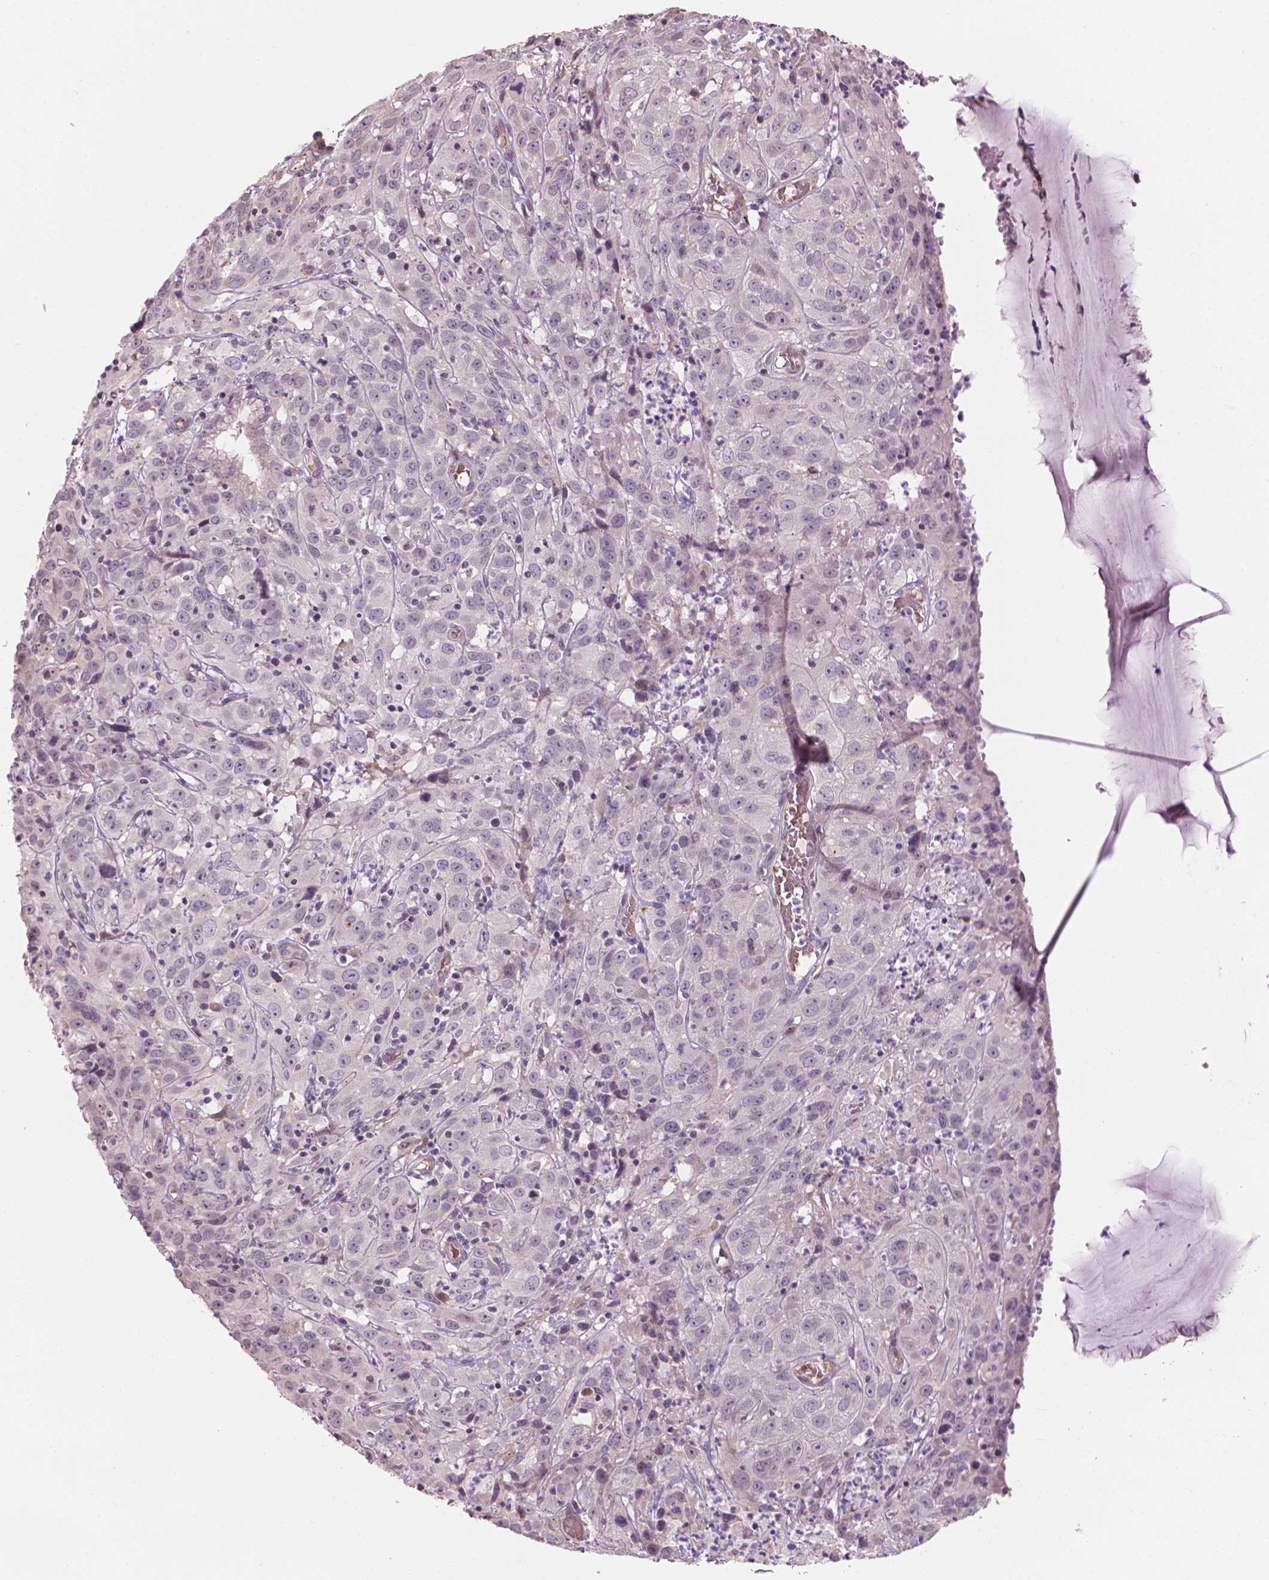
{"staining": {"intensity": "negative", "quantity": "none", "location": "none"}, "tissue": "cervical cancer", "cell_type": "Tumor cells", "image_type": "cancer", "snomed": [{"axis": "morphology", "description": "Squamous cell carcinoma, NOS"}, {"axis": "topography", "description": "Cervix"}], "caption": "Tumor cells show no significant staining in cervical cancer (squamous cell carcinoma).", "gene": "IFFO1", "patient": {"sex": "female", "age": 32}}